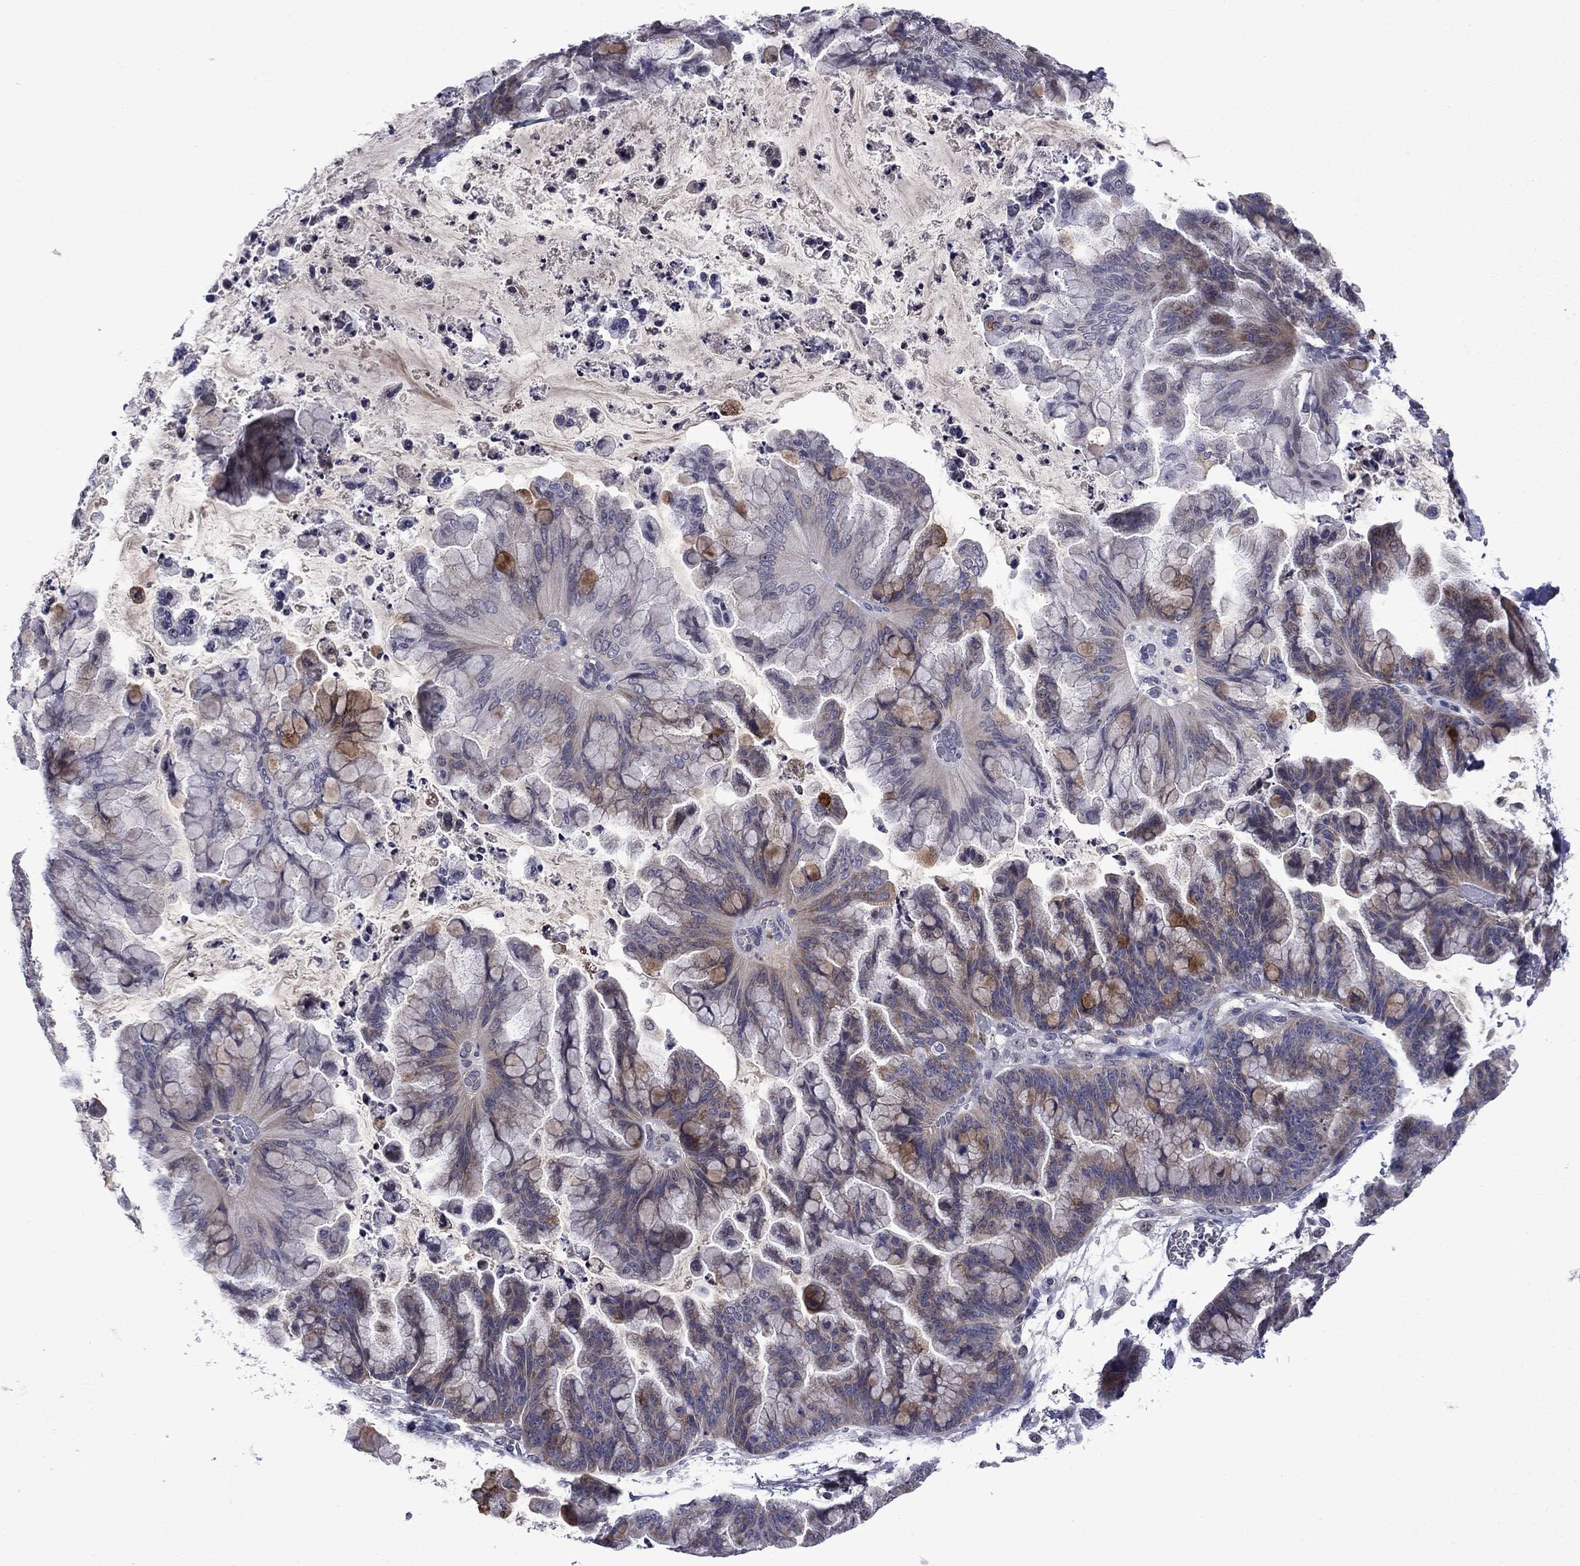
{"staining": {"intensity": "weak", "quantity": "25%-75%", "location": "cytoplasmic/membranous"}, "tissue": "ovarian cancer", "cell_type": "Tumor cells", "image_type": "cancer", "snomed": [{"axis": "morphology", "description": "Cystadenocarcinoma, mucinous, NOS"}, {"axis": "topography", "description": "Ovary"}], "caption": "The immunohistochemical stain labels weak cytoplasmic/membranous staining in tumor cells of ovarian cancer (mucinous cystadenocarcinoma) tissue.", "gene": "ECM1", "patient": {"sex": "female", "age": 67}}